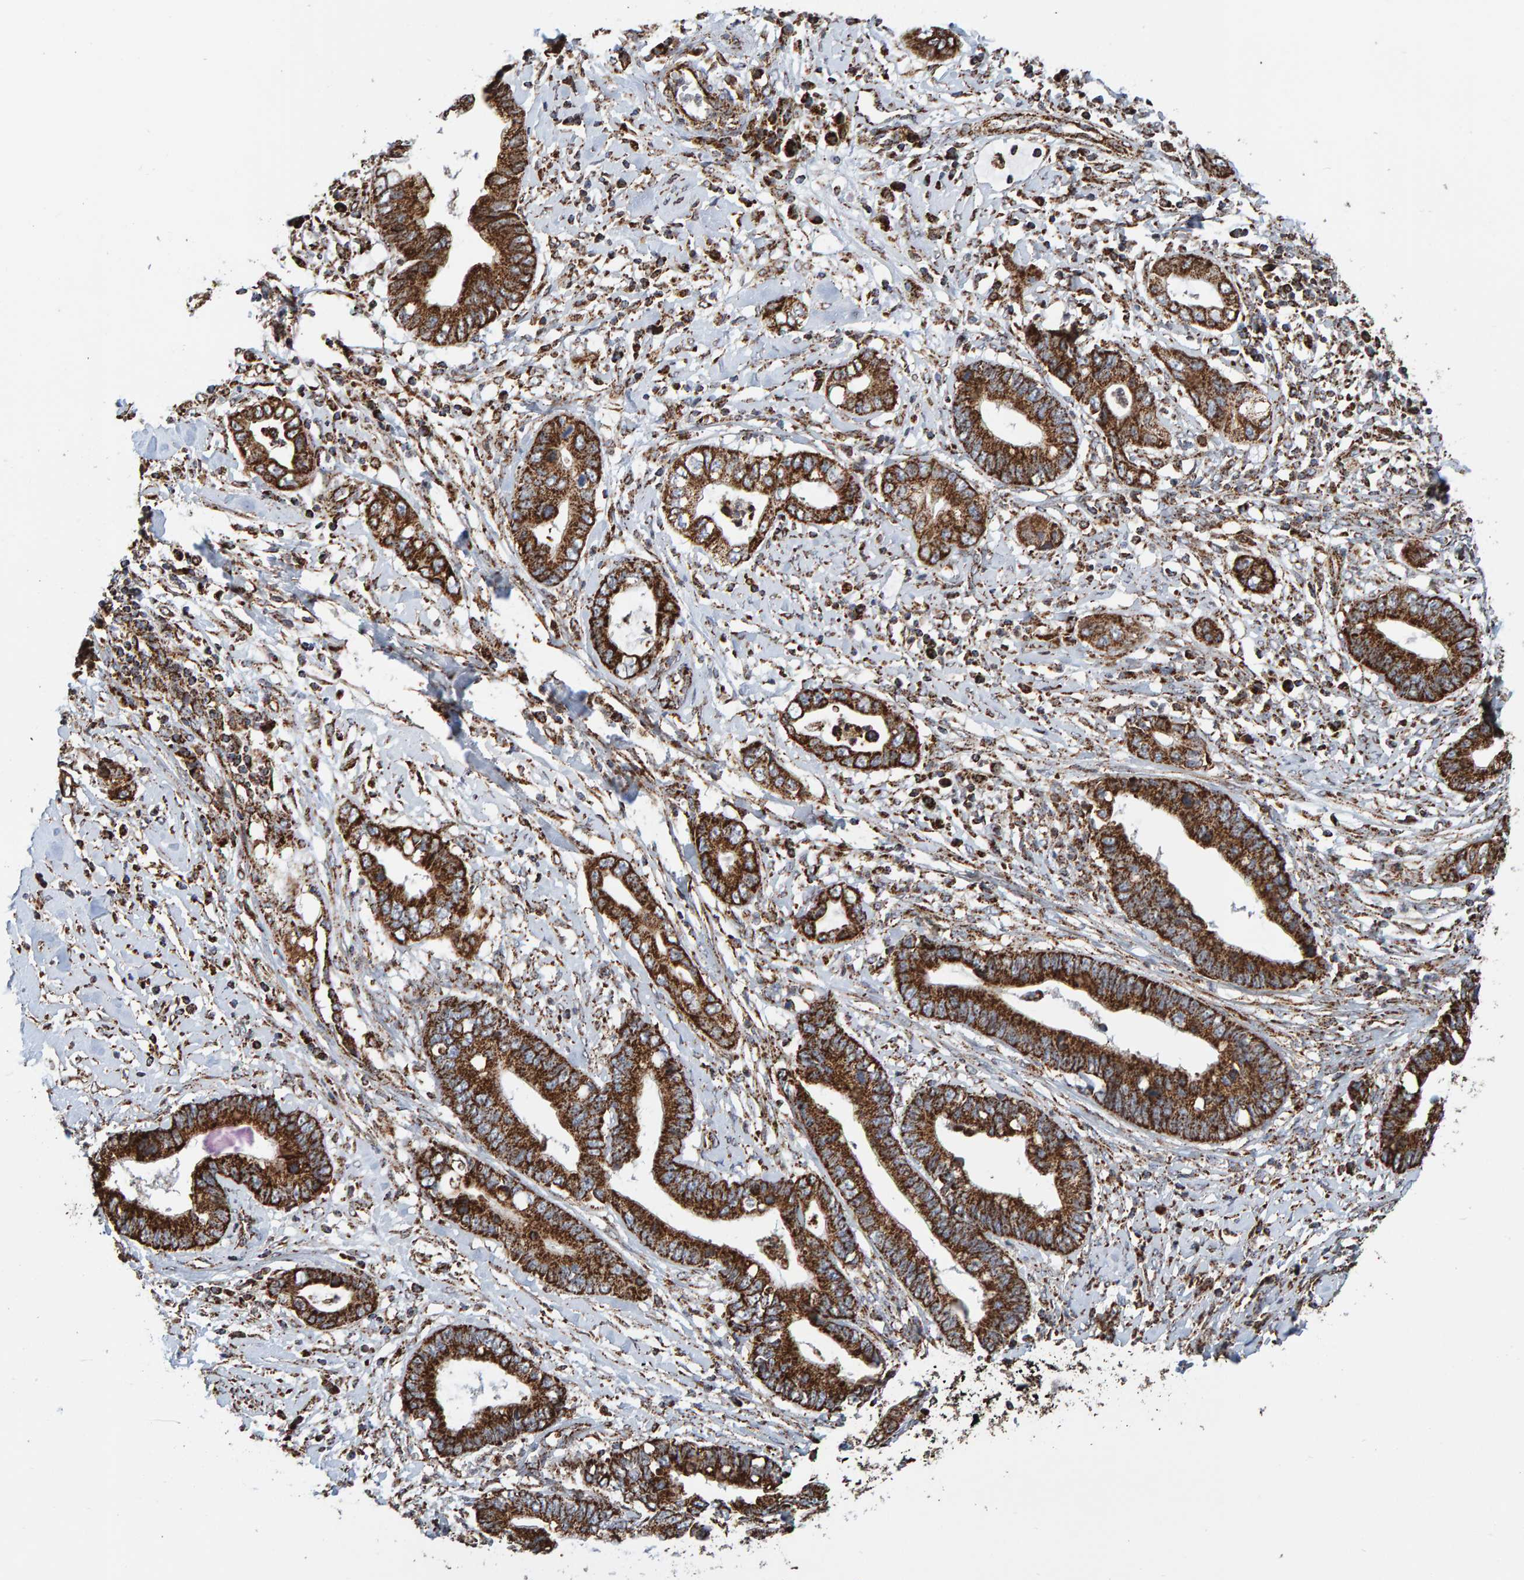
{"staining": {"intensity": "strong", "quantity": ">75%", "location": "cytoplasmic/membranous"}, "tissue": "cervical cancer", "cell_type": "Tumor cells", "image_type": "cancer", "snomed": [{"axis": "morphology", "description": "Adenocarcinoma, NOS"}, {"axis": "topography", "description": "Cervix"}], "caption": "Human adenocarcinoma (cervical) stained with a protein marker shows strong staining in tumor cells.", "gene": "MRPL45", "patient": {"sex": "female", "age": 44}}